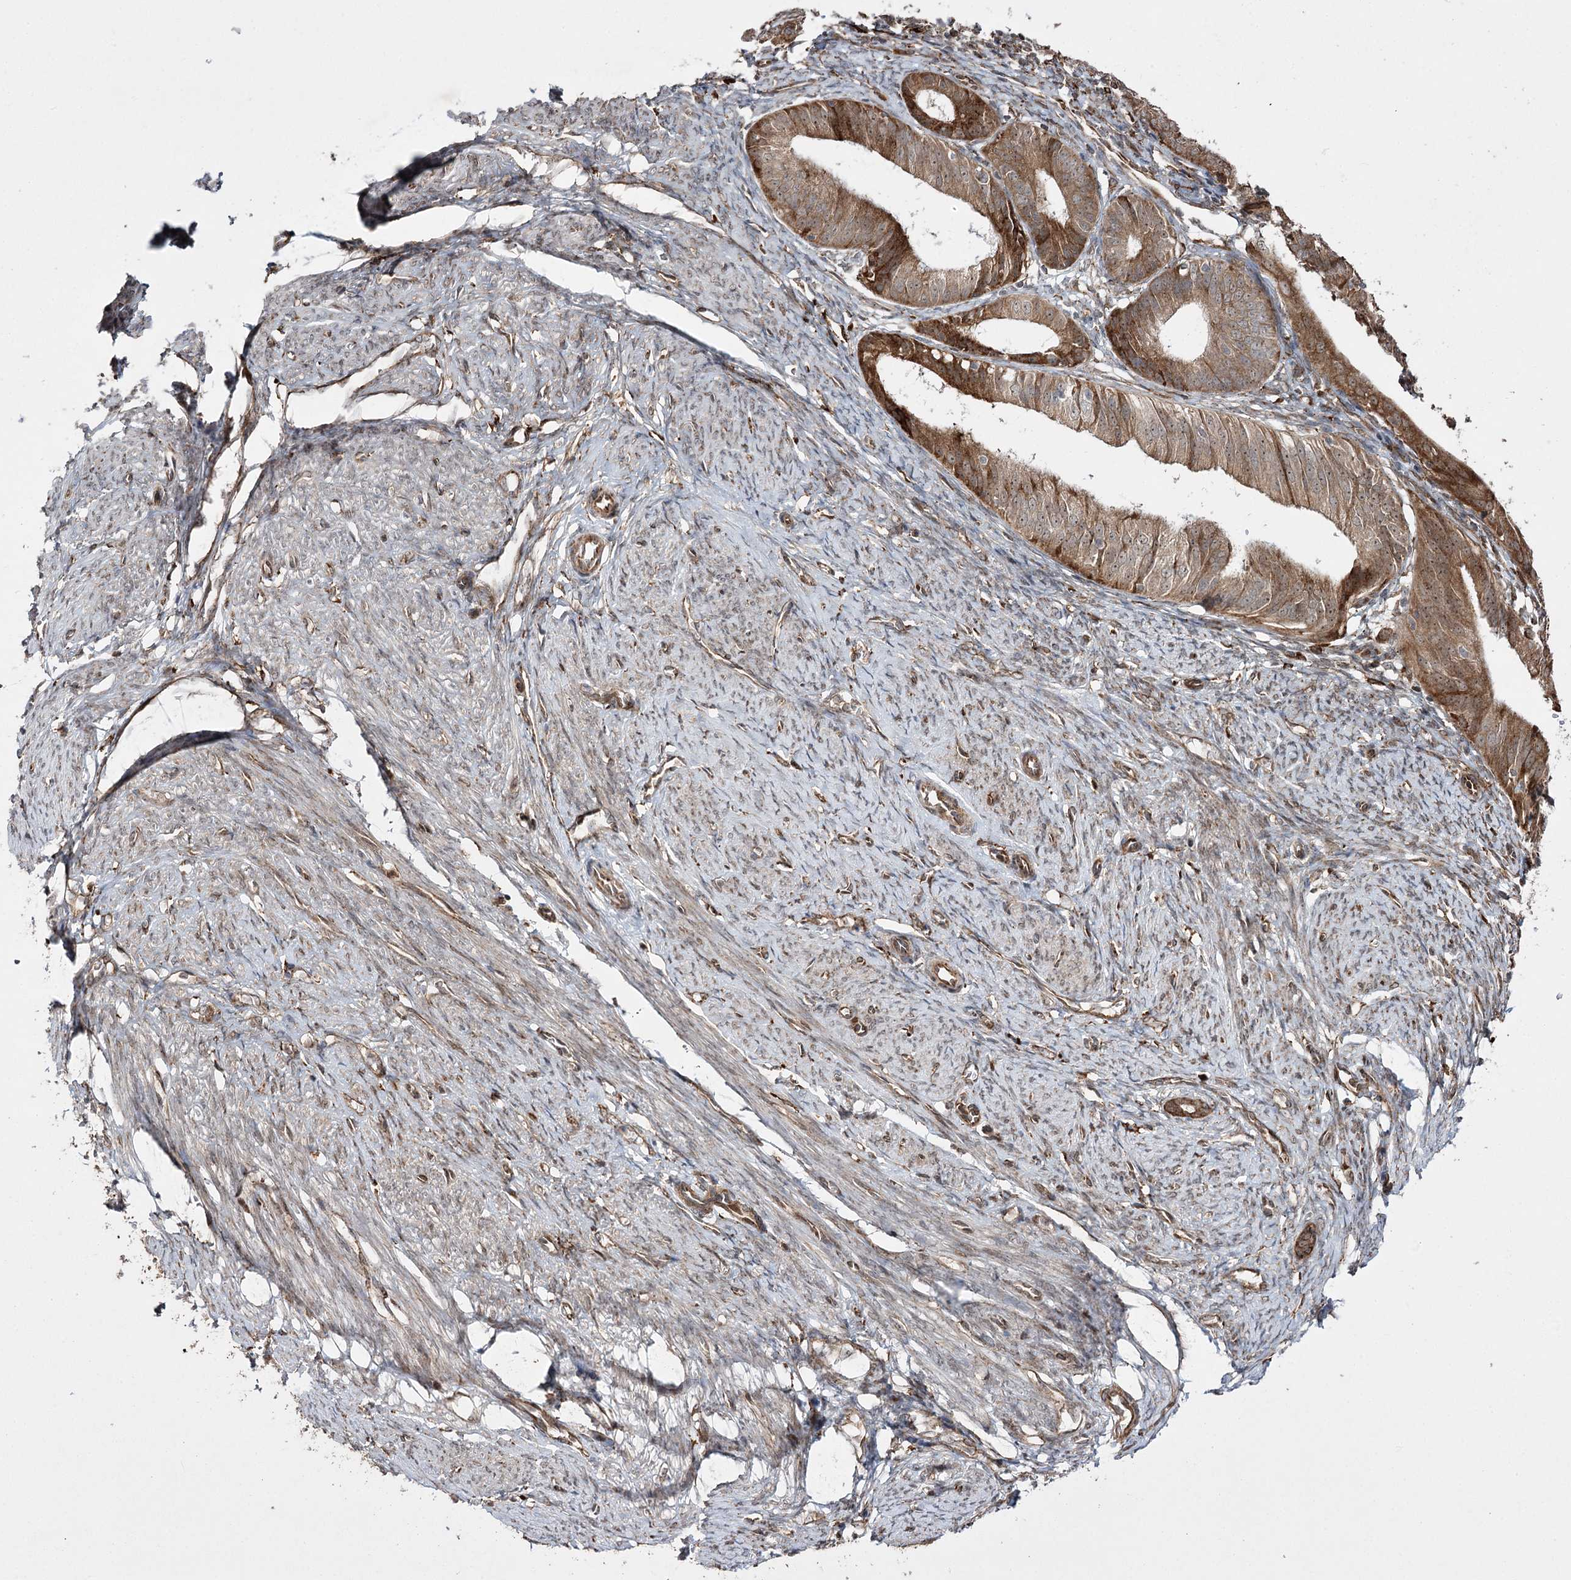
{"staining": {"intensity": "strong", "quantity": ">75%", "location": "cytoplasmic/membranous"}, "tissue": "endometrial cancer", "cell_type": "Tumor cells", "image_type": "cancer", "snomed": [{"axis": "morphology", "description": "Adenocarcinoma, NOS"}, {"axis": "topography", "description": "Endometrium"}], "caption": "A micrograph of adenocarcinoma (endometrial) stained for a protein exhibits strong cytoplasmic/membranous brown staining in tumor cells.", "gene": "FANCL", "patient": {"sex": "female", "age": 51}}